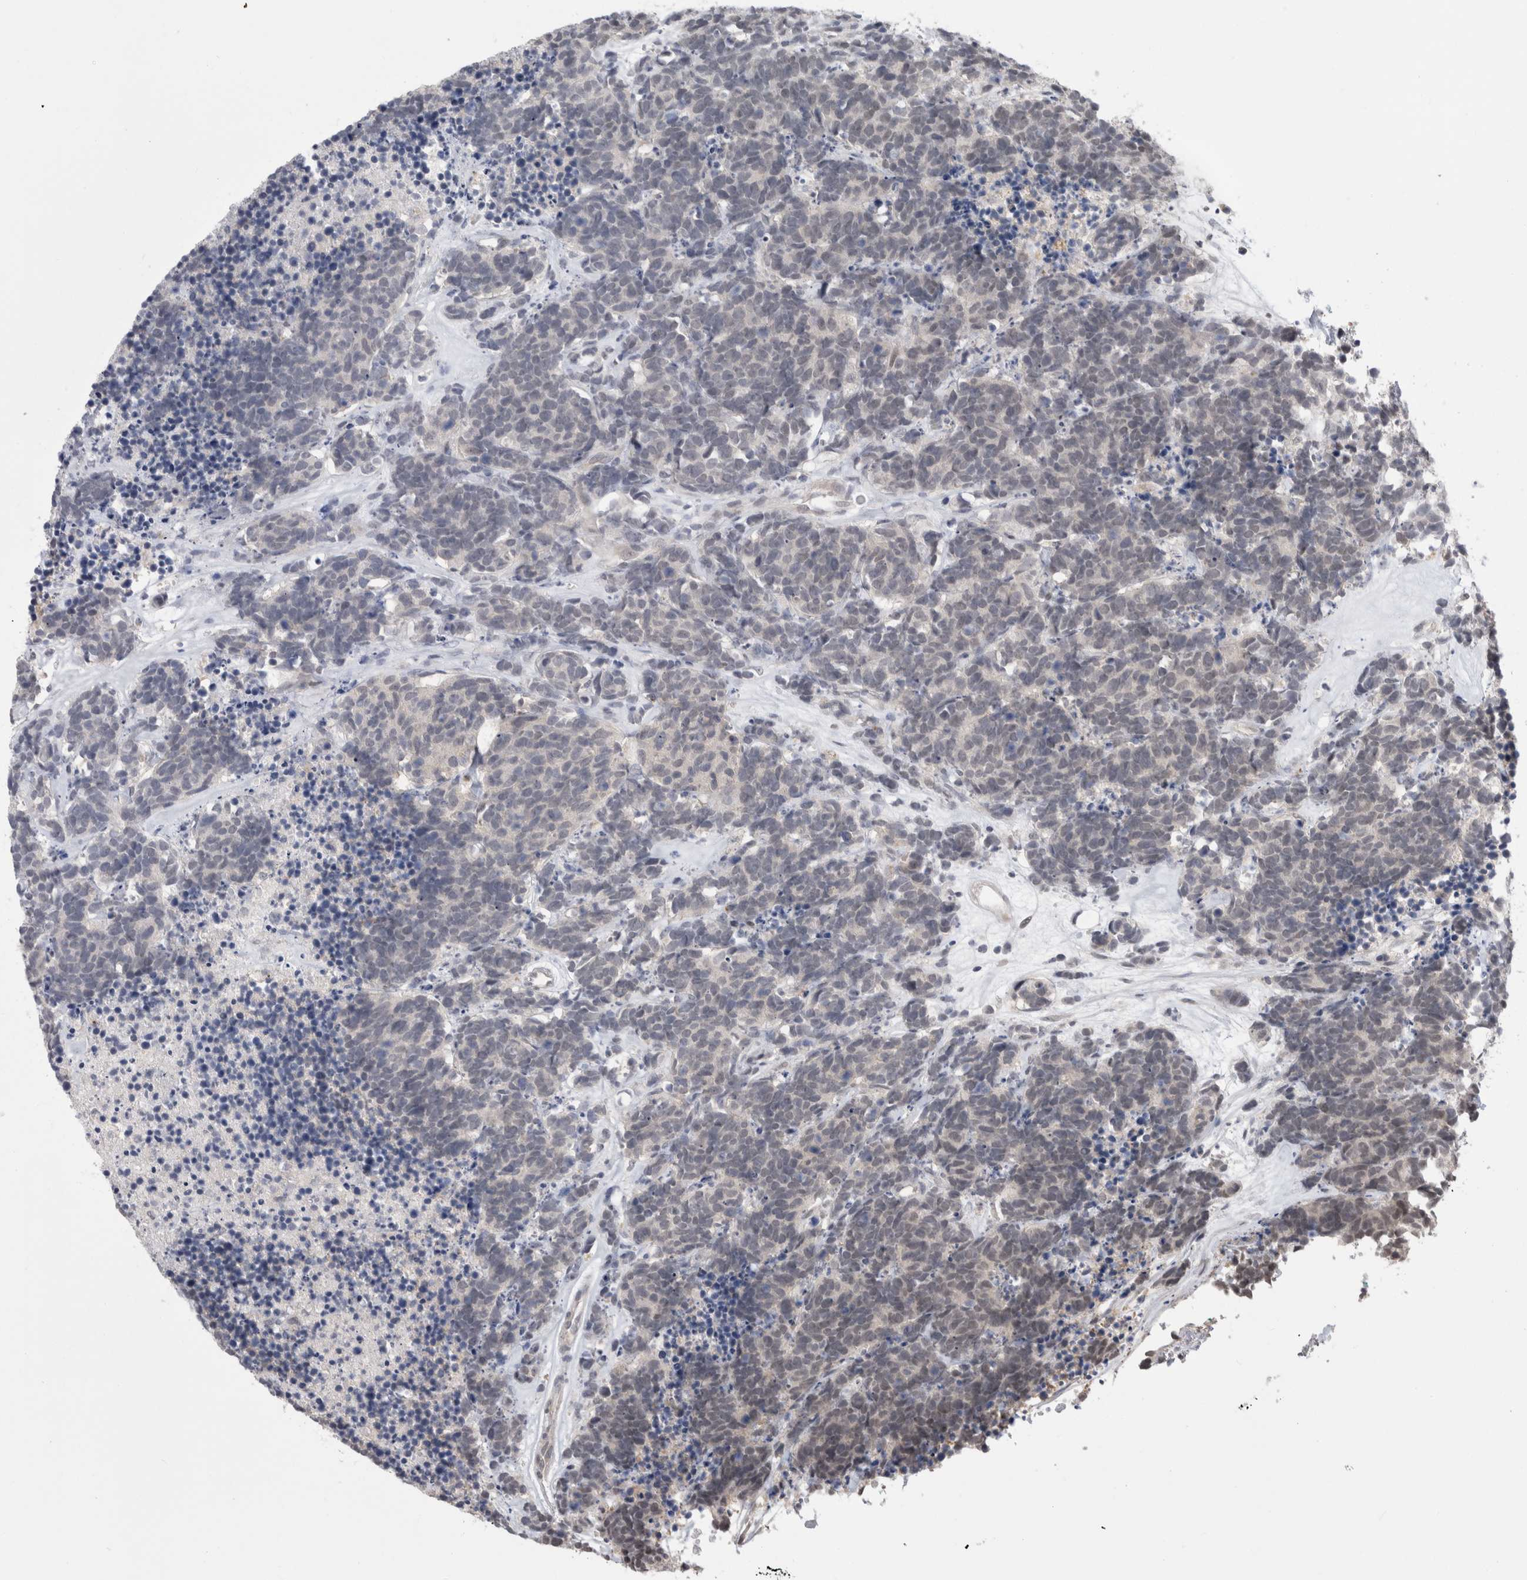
{"staining": {"intensity": "negative", "quantity": "none", "location": "none"}, "tissue": "carcinoid", "cell_type": "Tumor cells", "image_type": "cancer", "snomed": [{"axis": "morphology", "description": "Carcinoma, NOS"}, {"axis": "morphology", "description": "Carcinoid, malignant, NOS"}, {"axis": "topography", "description": "Urinary bladder"}], "caption": "Immunohistochemistry (IHC) of human malignant carcinoid shows no positivity in tumor cells.", "gene": "MTBP", "patient": {"sex": "male", "age": 57}}